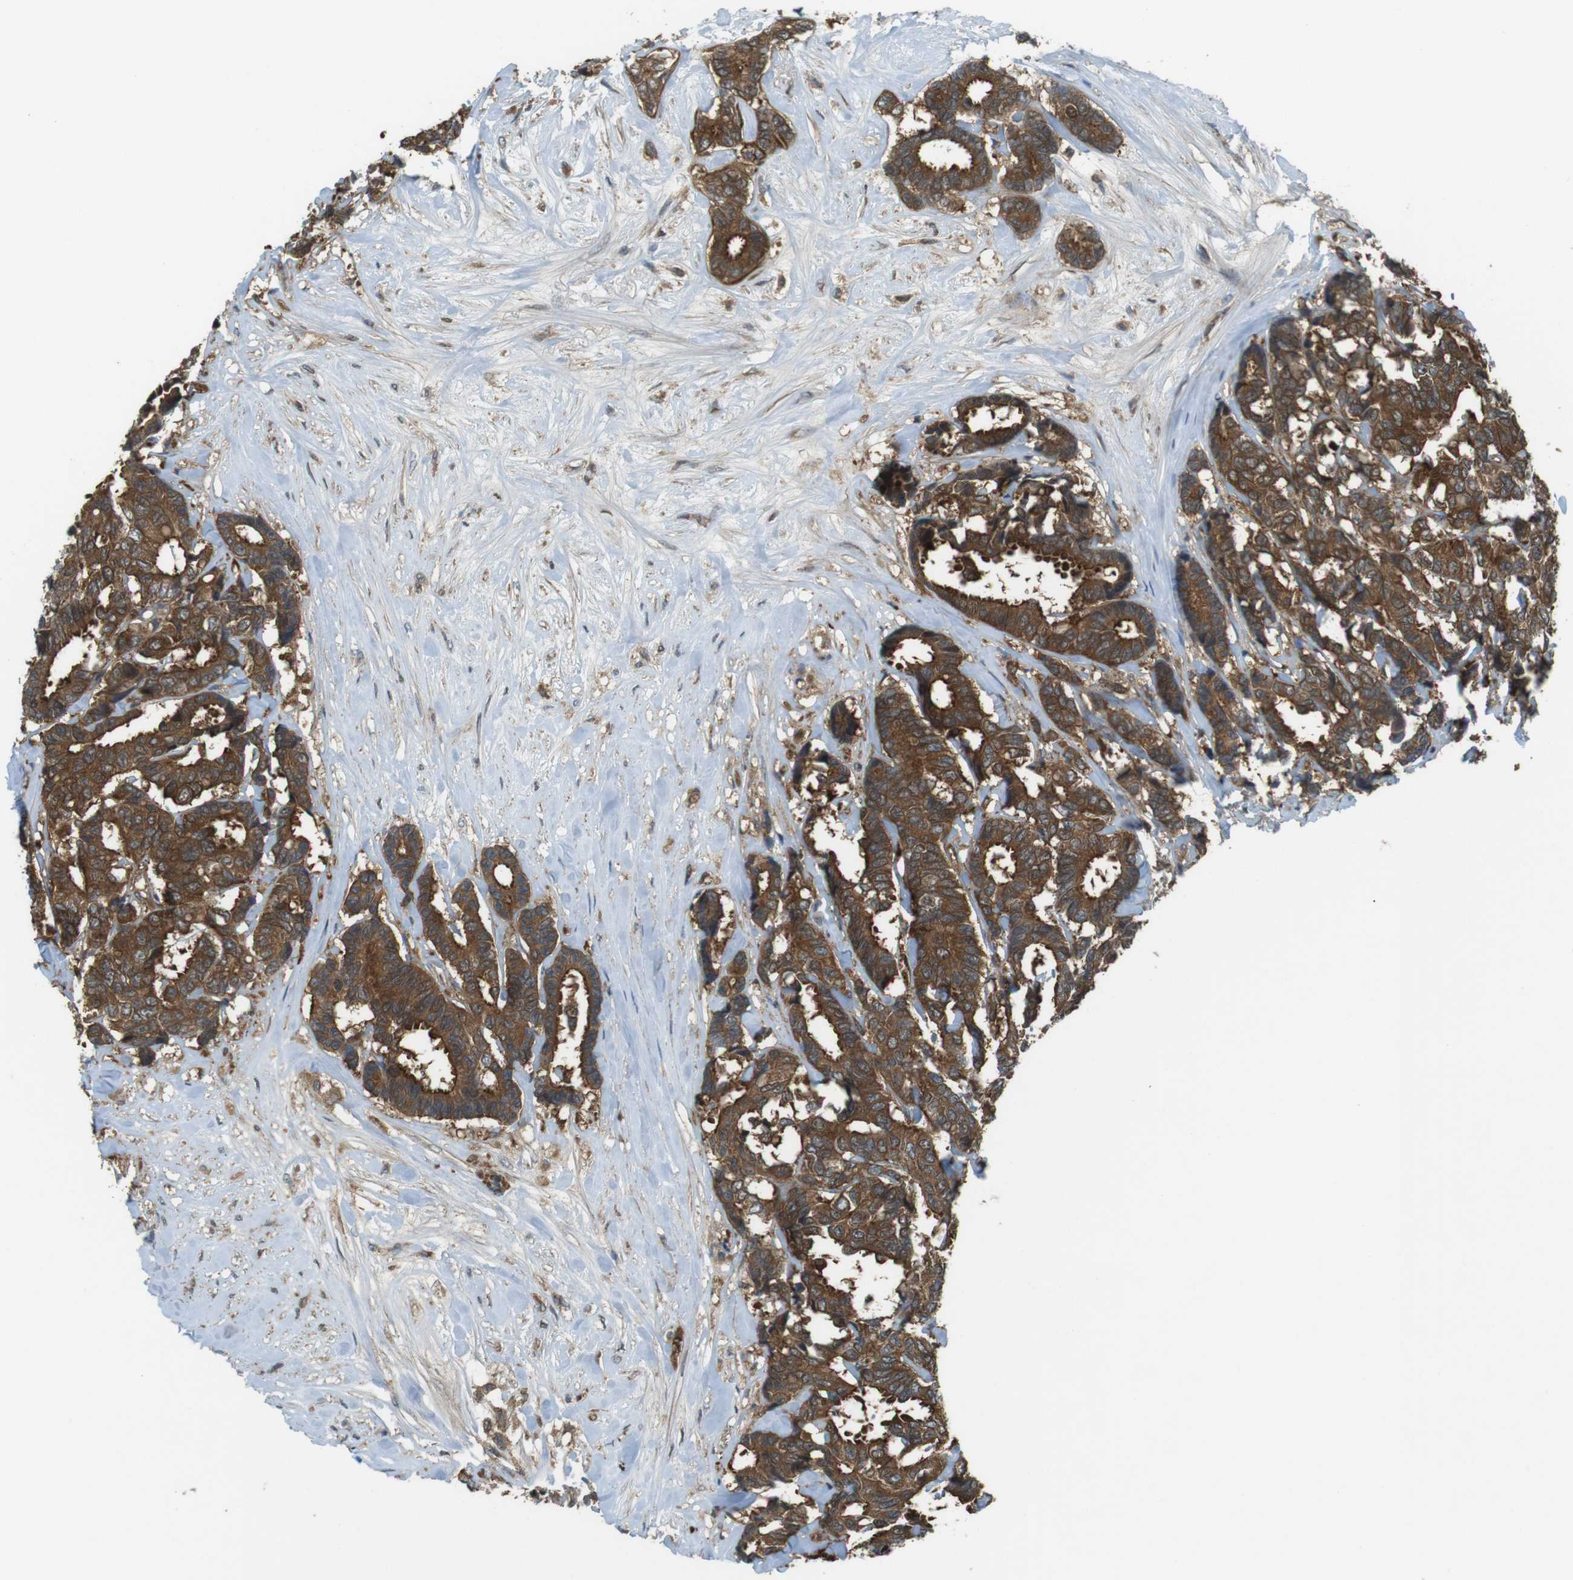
{"staining": {"intensity": "strong", "quantity": ">75%", "location": "cytoplasmic/membranous"}, "tissue": "breast cancer", "cell_type": "Tumor cells", "image_type": "cancer", "snomed": [{"axis": "morphology", "description": "Duct carcinoma"}, {"axis": "topography", "description": "Breast"}], "caption": "Breast cancer (invasive ductal carcinoma) was stained to show a protein in brown. There is high levels of strong cytoplasmic/membranous expression in about >75% of tumor cells.", "gene": "LRRC3B", "patient": {"sex": "female", "age": 87}}